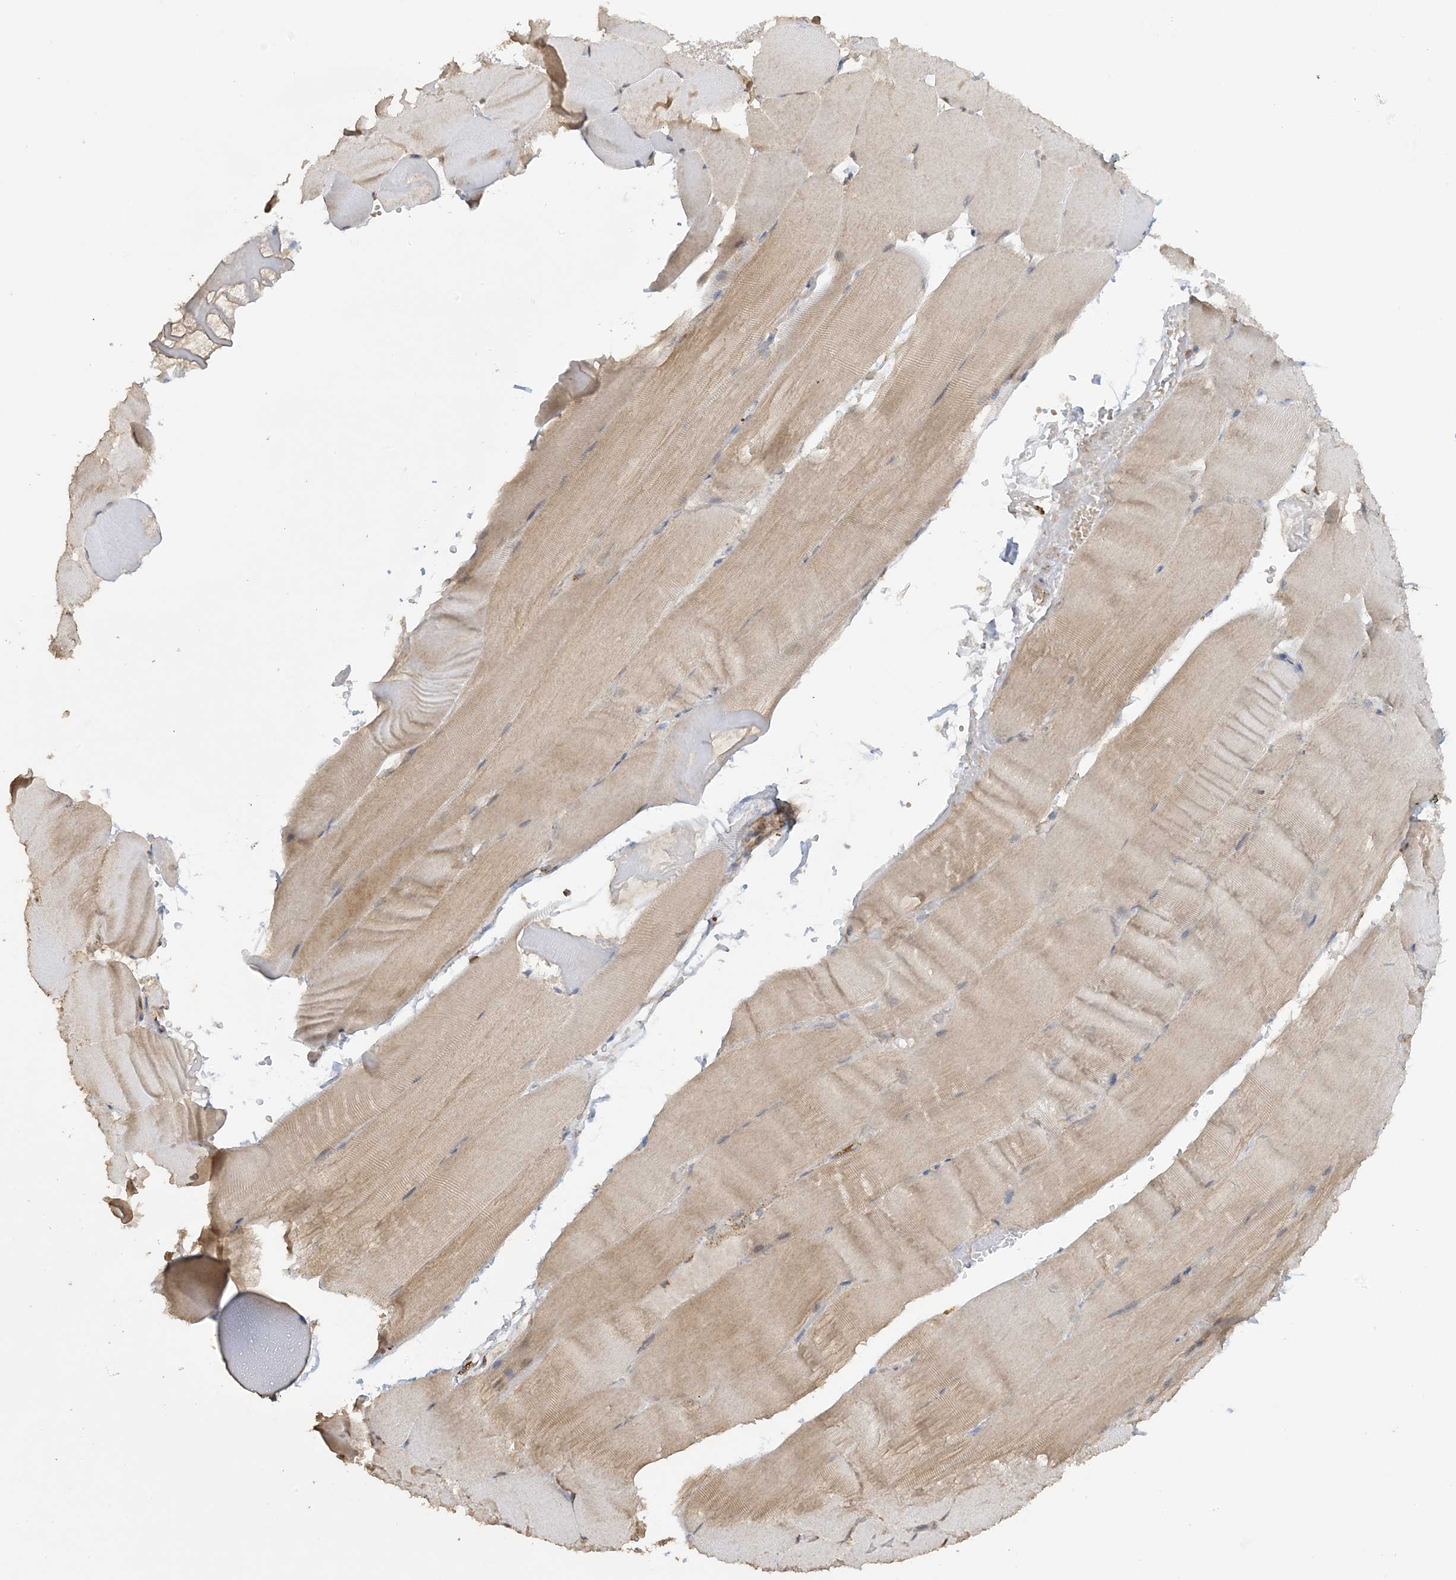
{"staining": {"intensity": "moderate", "quantity": "25%-75%", "location": "cytoplasmic/membranous"}, "tissue": "skeletal muscle", "cell_type": "Myocytes", "image_type": "normal", "snomed": [{"axis": "morphology", "description": "Normal tissue, NOS"}, {"axis": "topography", "description": "Skeletal muscle"}, {"axis": "topography", "description": "Parathyroid gland"}], "caption": "A brown stain labels moderate cytoplasmic/membranous positivity of a protein in myocytes of normal human skeletal muscle.", "gene": "AGA", "patient": {"sex": "female", "age": 37}}